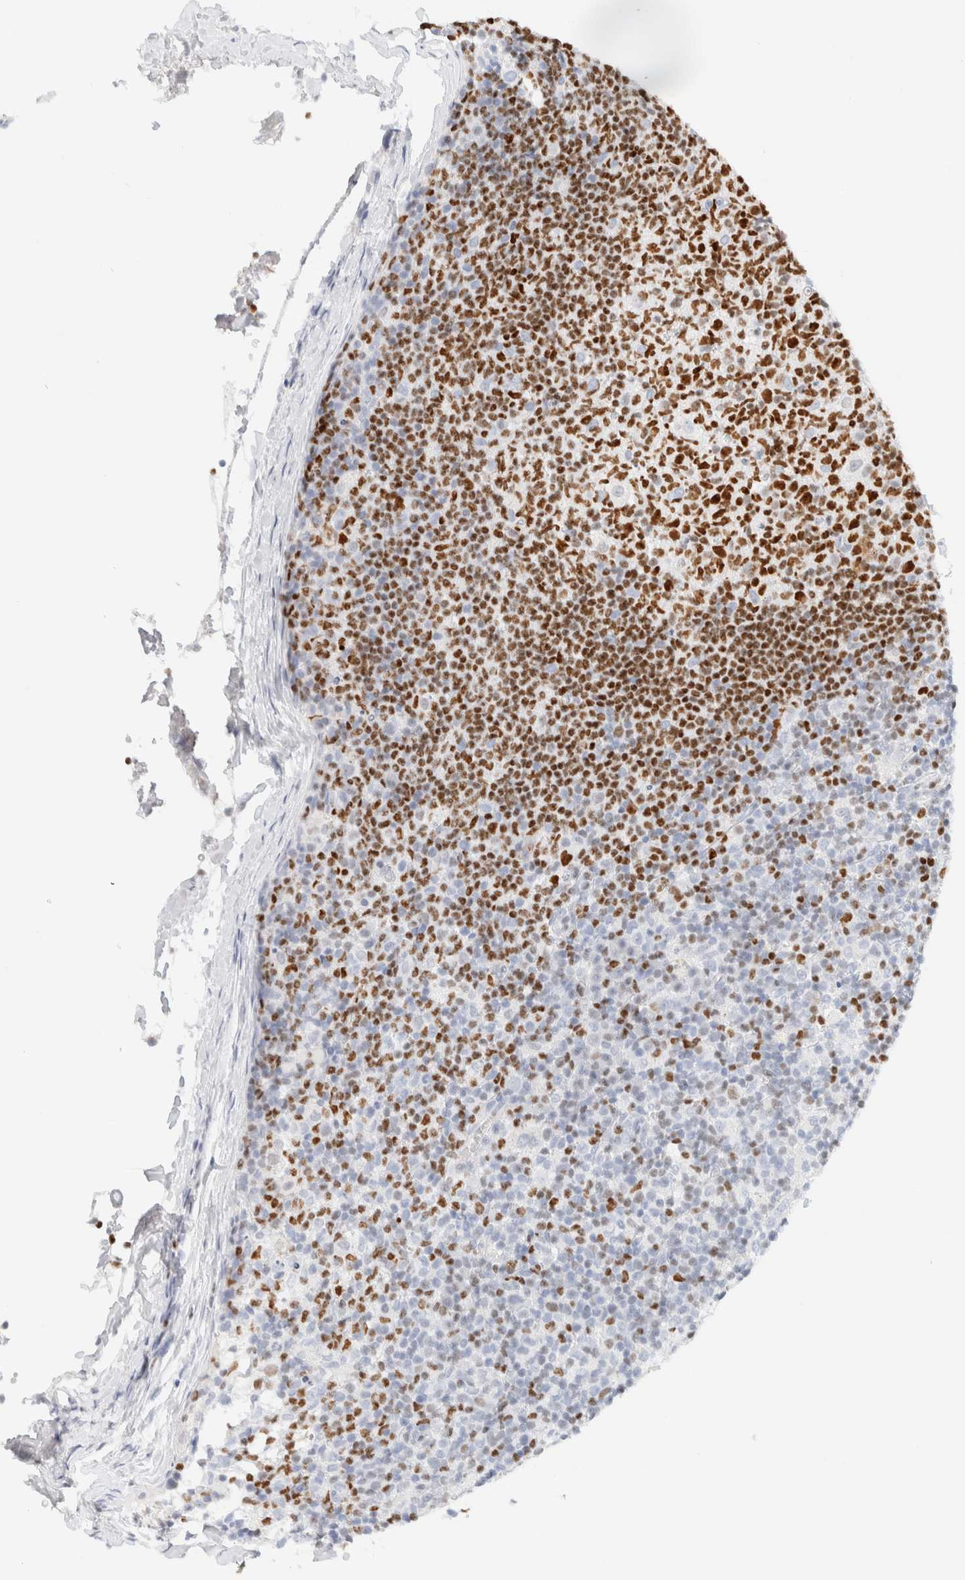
{"staining": {"intensity": "moderate", "quantity": ">75%", "location": "nuclear"}, "tissue": "lymph node", "cell_type": "Germinal center cells", "image_type": "normal", "snomed": [{"axis": "morphology", "description": "Normal tissue, NOS"}, {"axis": "morphology", "description": "Inflammation, NOS"}, {"axis": "topography", "description": "Lymph node"}], "caption": "Germinal center cells exhibit medium levels of moderate nuclear expression in approximately >75% of cells in benign human lymph node. Using DAB (brown) and hematoxylin (blue) stains, captured at high magnification using brightfield microscopy.", "gene": "IKZF3", "patient": {"sex": "male", "age": 55}}